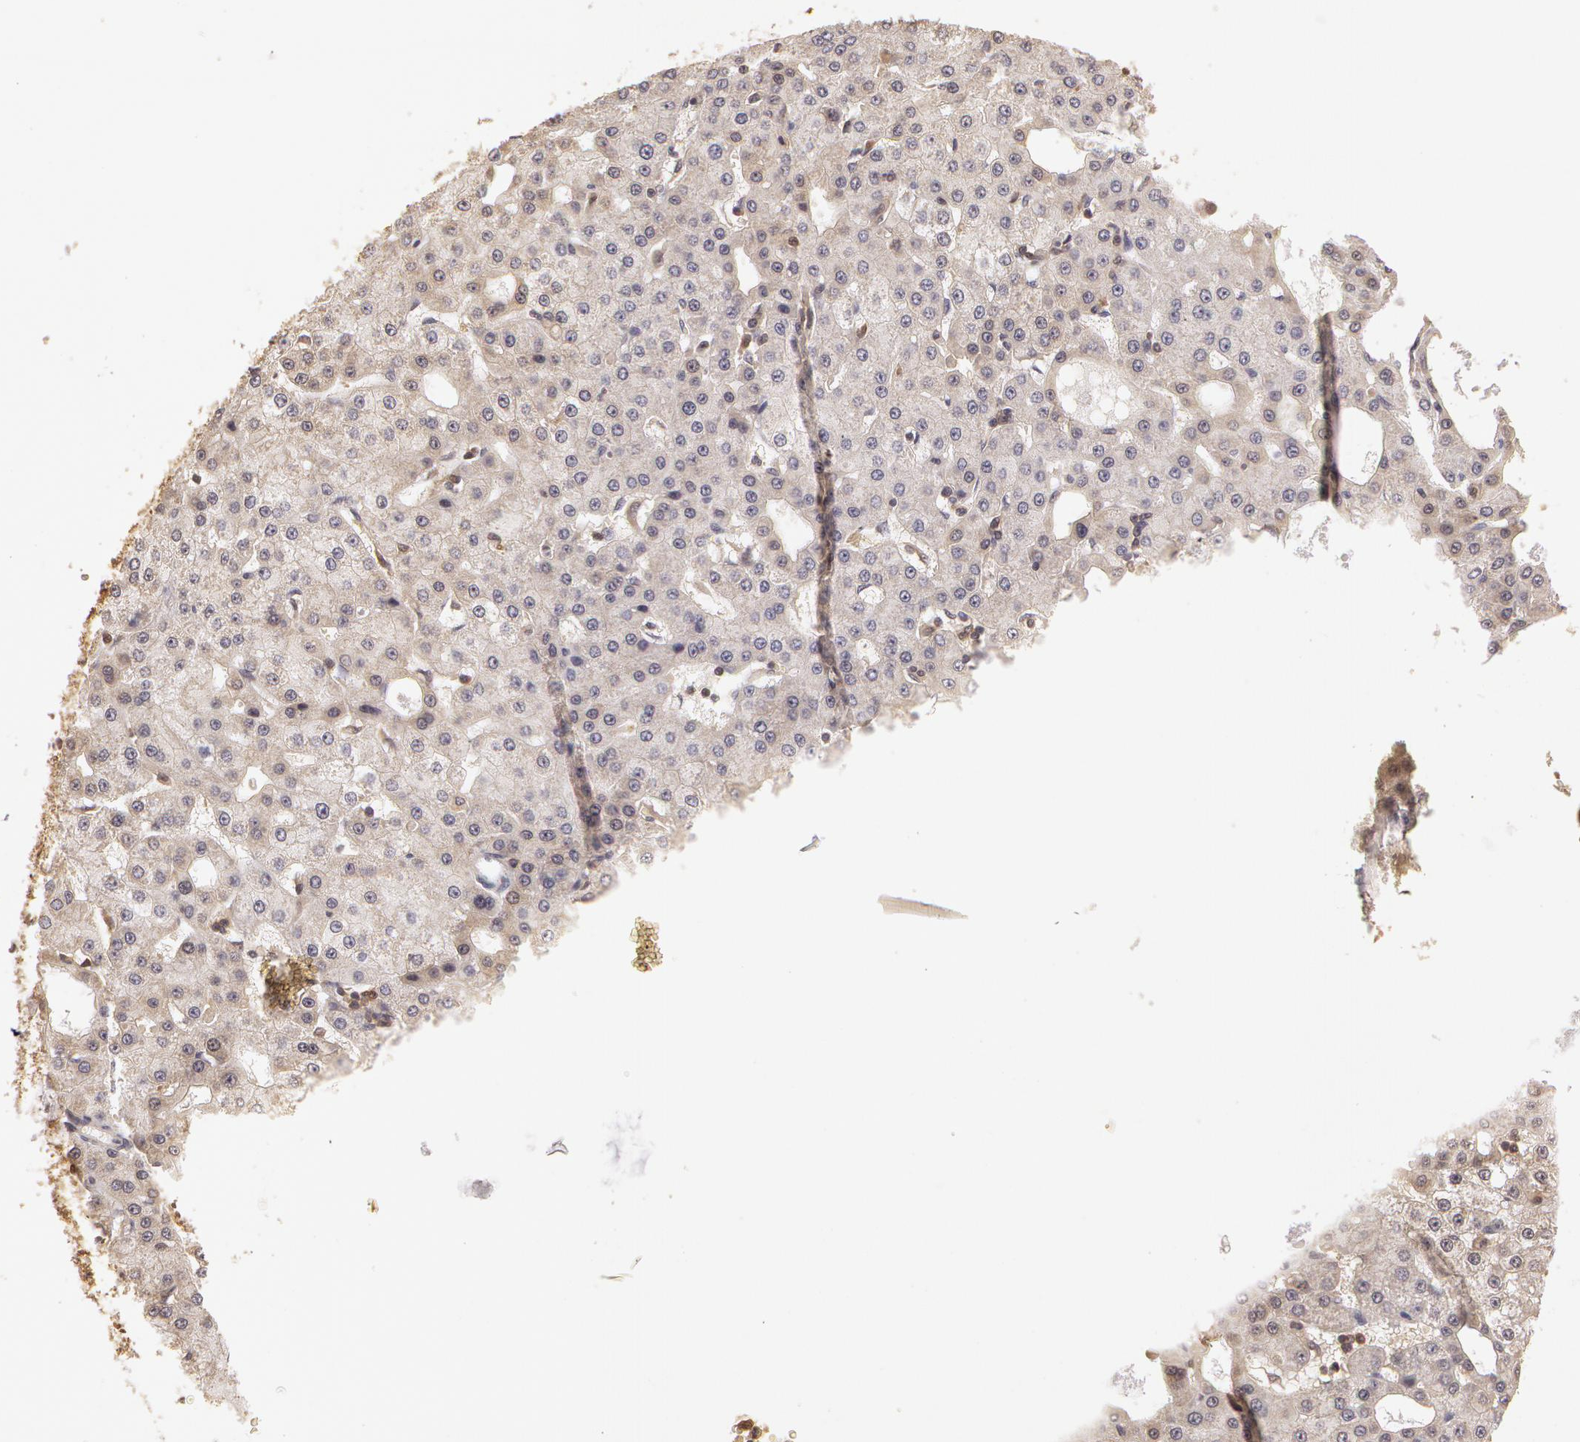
{"staining": {"intensity": "negative", "quantity": "none", "location": "none"}, "tissue": "liver cancer", "cell_type": "Tumor cells", "image_type": "cancer", "snomed": [{"axis": "morphology", "description": "Carcinoma, Hepatocellular, NOS"}, {"axis": "topography", "description": "Liver"}], "caption": "The IHC image has no significant positivity in tumor cells of liver hepatocellular carcinoma tissue.", "gene": "AHSA1", "patient": {"sex": "male", "age": 47}}